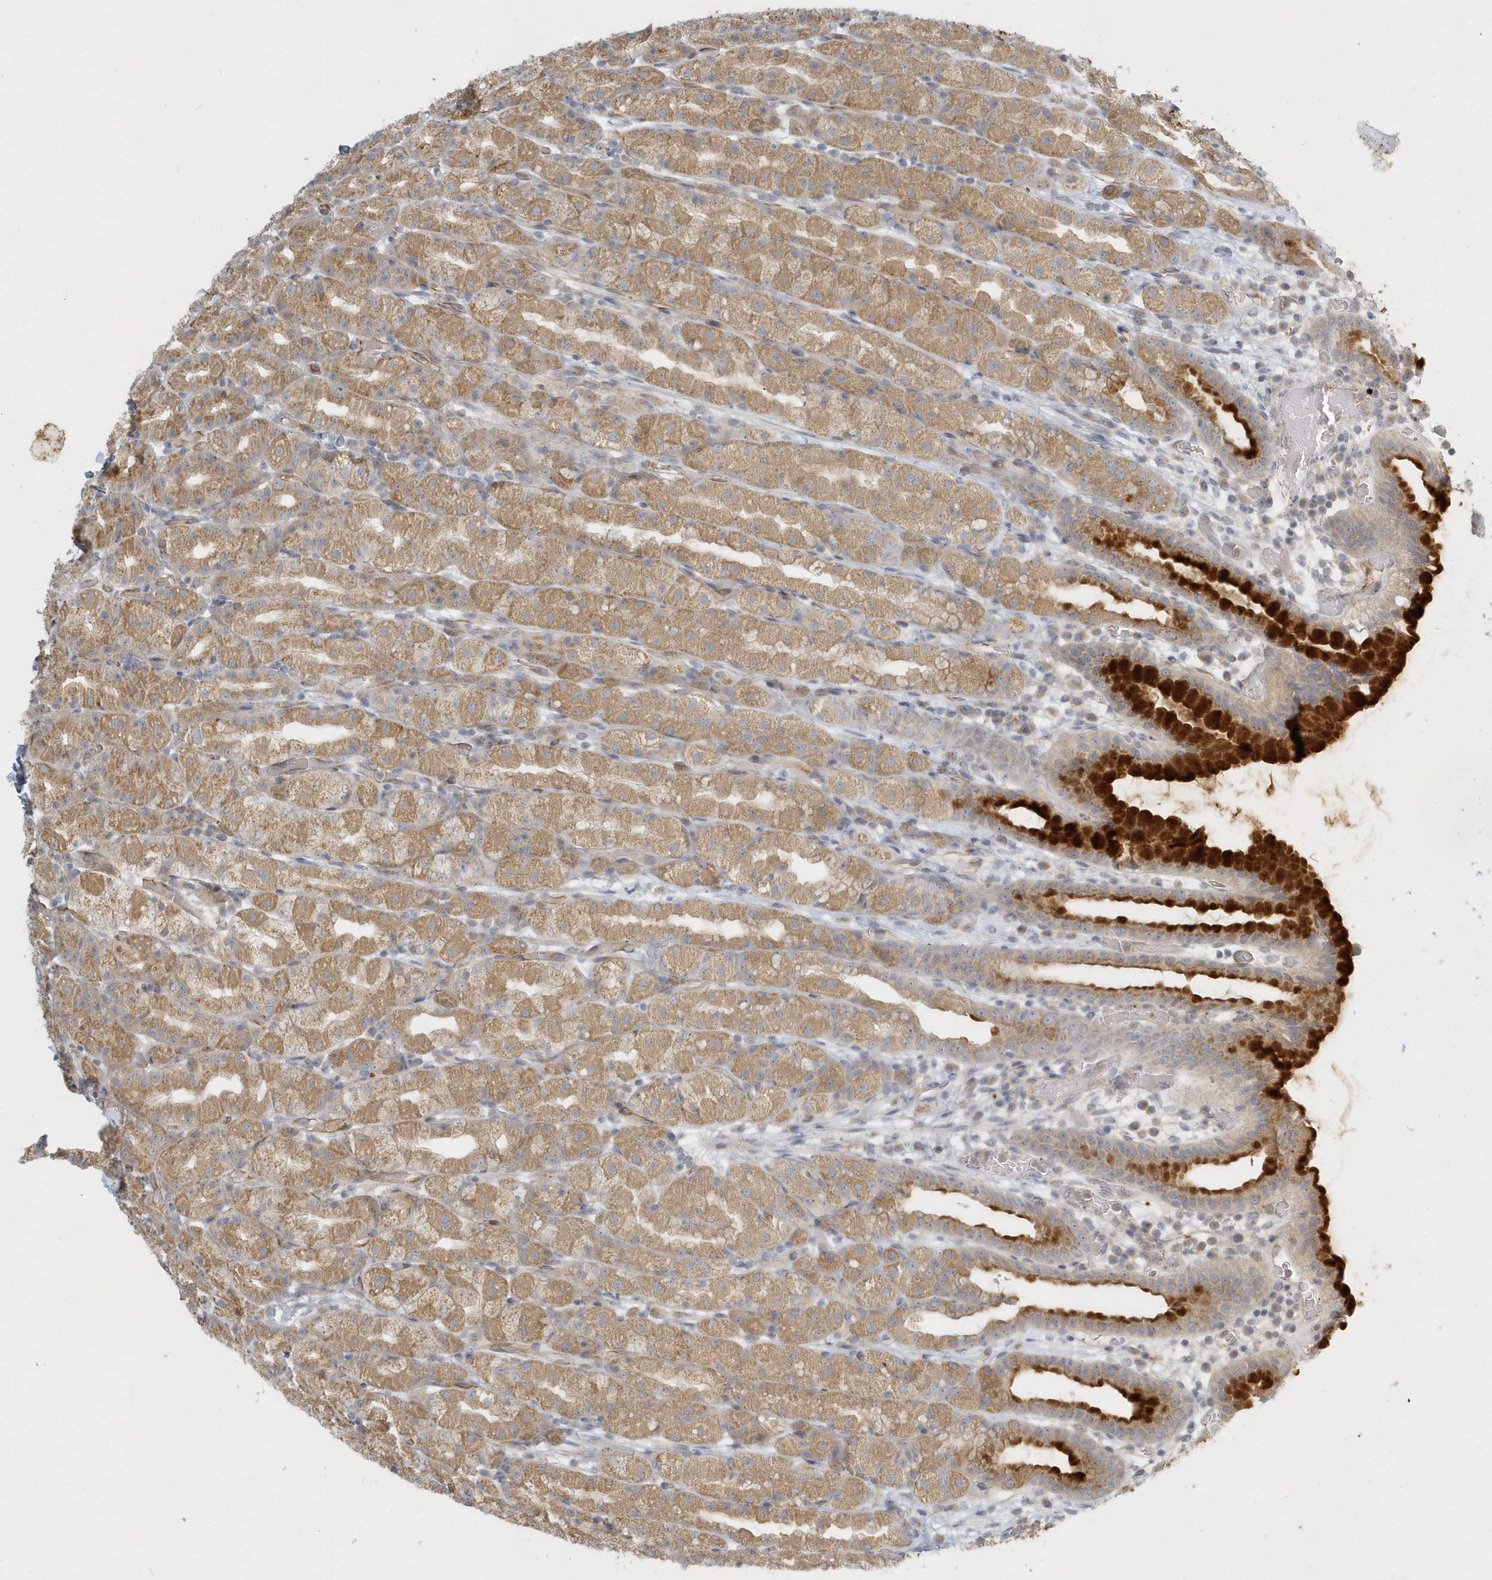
{"staining": {"intensity": "strong", "quantity": "25%-75%", "location": "cytoplasmic/membranous"}, "tissue": "stomach", "cell_type": "Glandular cells", "image_type": "normal", "snomed": [{"axis": "morphology", "description": "Normal tissue, NOS"}, {"axis": "topography", "description": "Stomach, upper"}], "caption": "Strong cytoplasmic/membranous protein expression is seen in approximately 25%-75% of glandular cells in stomach.", "gene": "NAPB", "patient": {"sex": "male", "age": 68}}